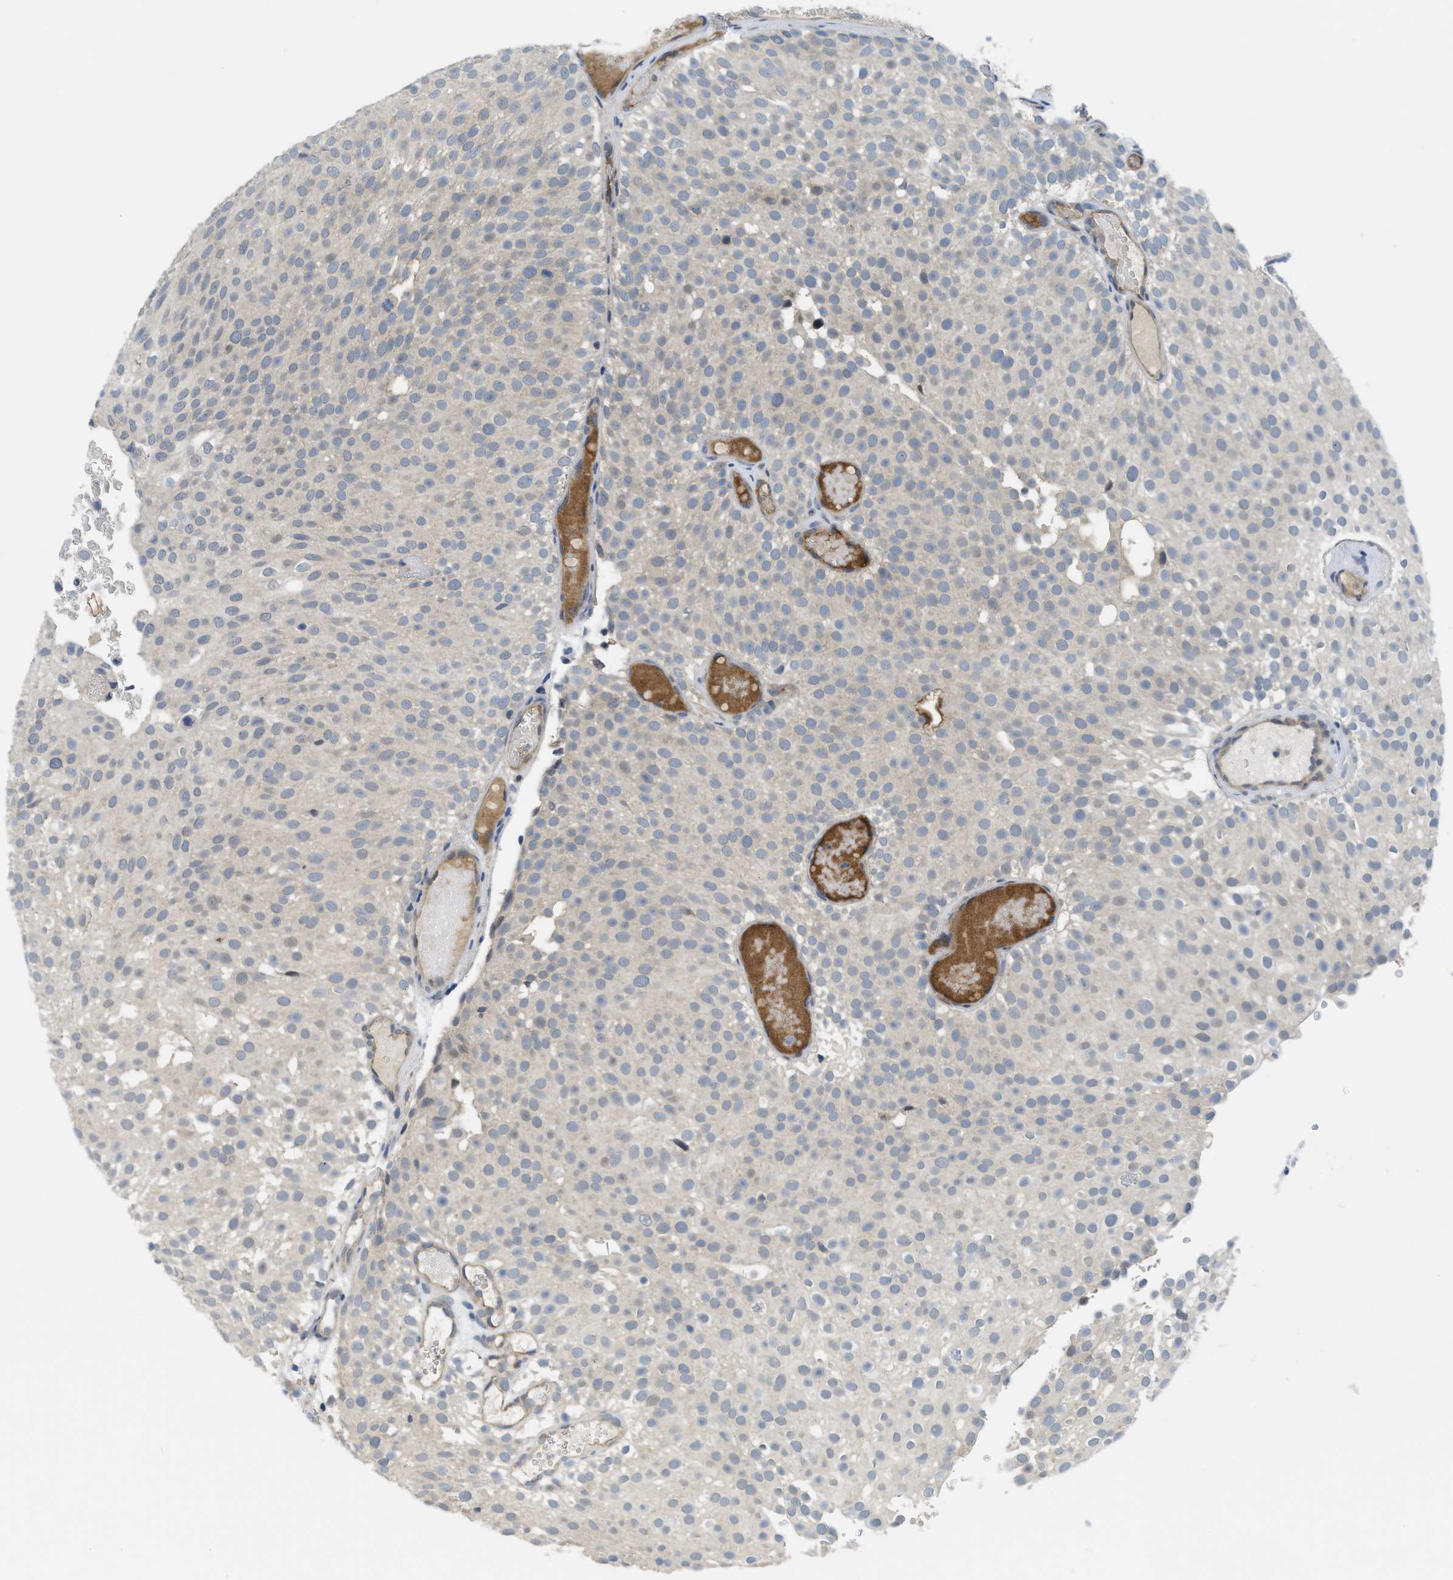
{"staining": {"intensity": "negative", "quantity": "none", "location": "none"}, "tissue": "urothelial cancer", "cell_type": "Tumor cells", "image_type": "cancer", "snomed": [{"axis": "morphology", "description": "Urothelial carcinoma, Low grade"}, {"axis": "topography", "description": "Urinary bladder"}], "caption": "Urothelial cancer was stained to show a protein in brown. There is no significant positivity in tumor cells.", "gene": "TNFAIP1", "patient": {"sex": "male", "age": 78}}